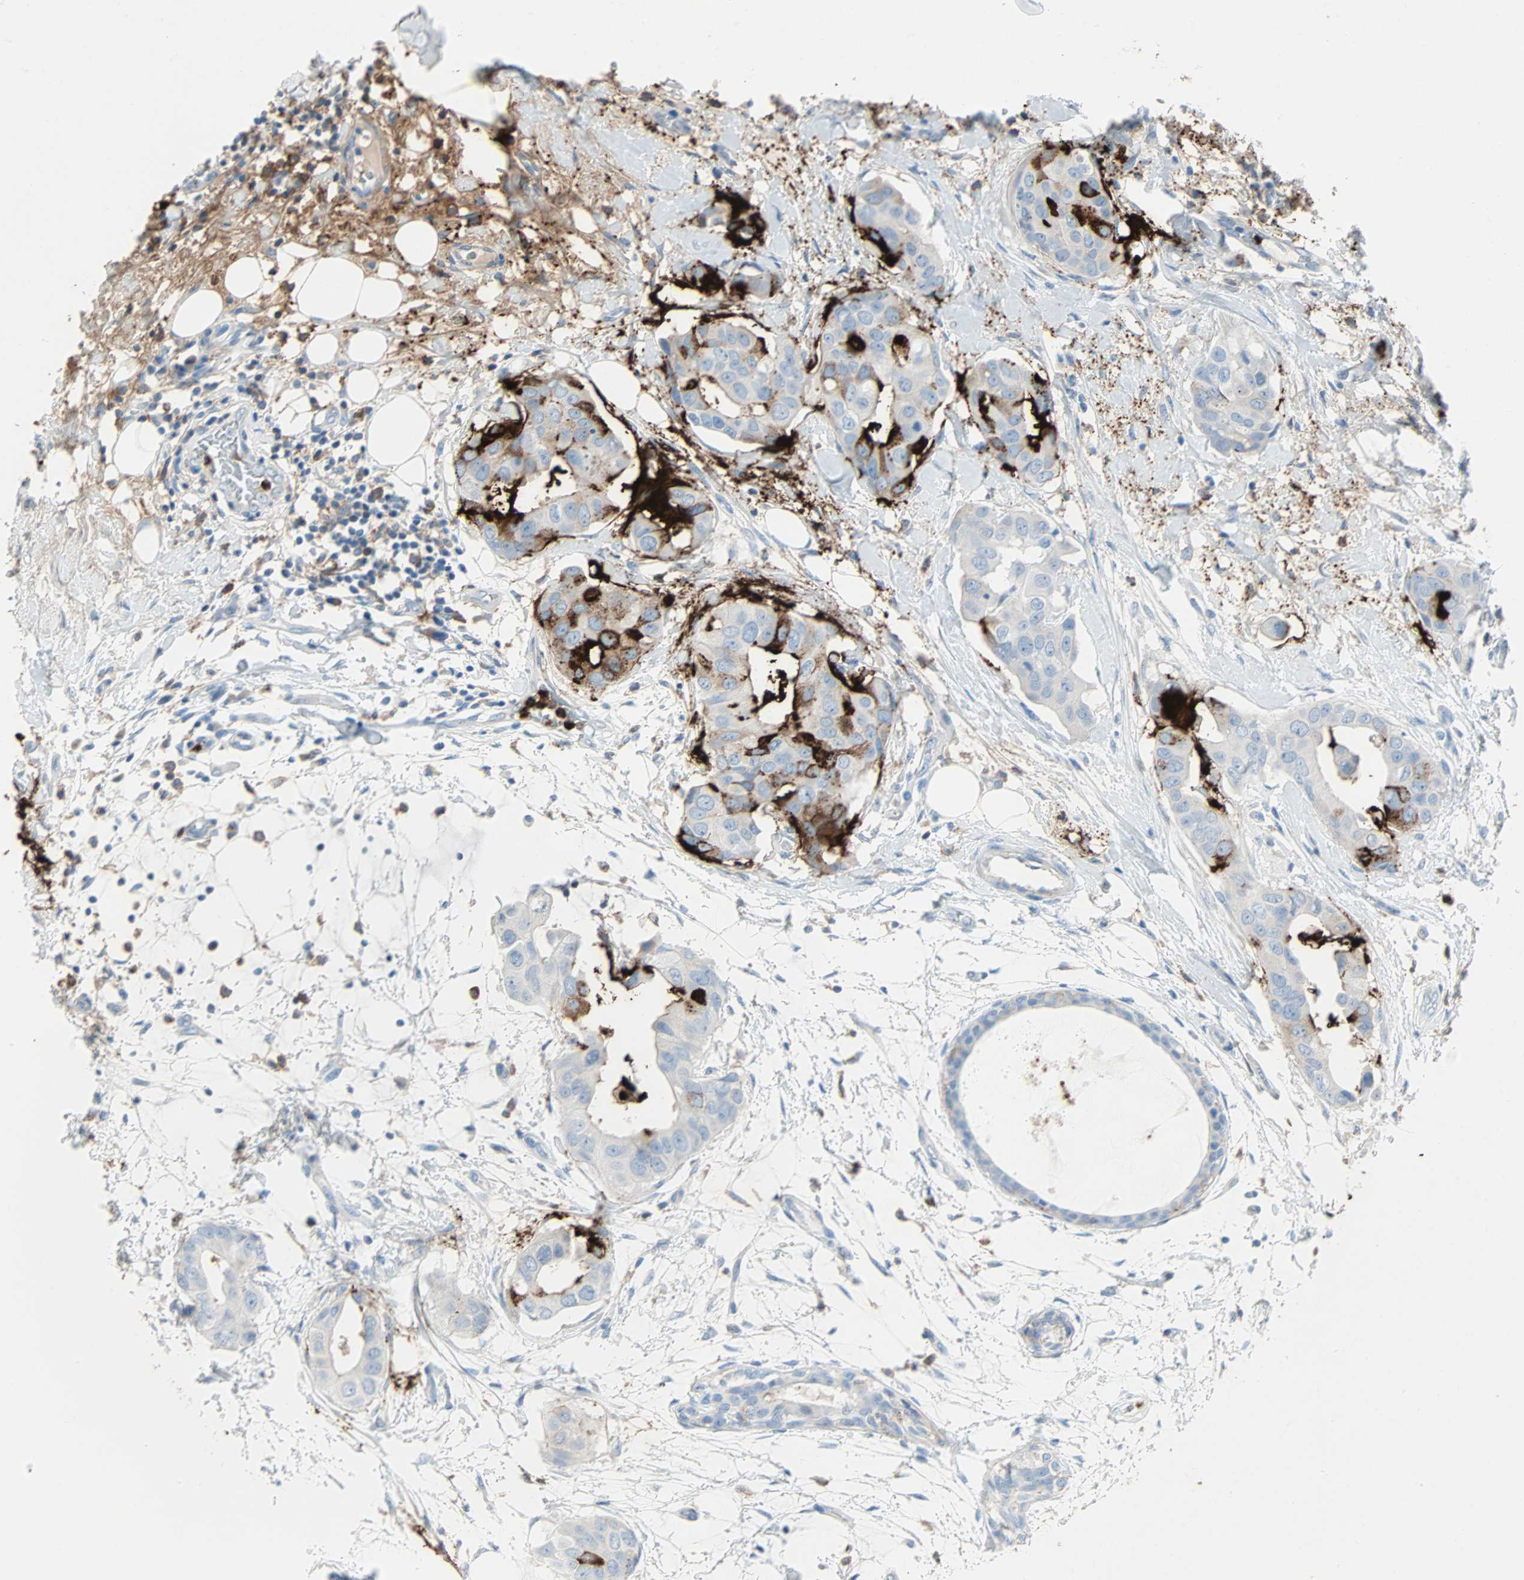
{"staining": {"intensity": "strong", "quantity": "<25%", "location": "cytoplasmic/membranous"}, "tissue": "breast cancer", "cell_type": "Tumor cells", "image_type": "cancer", "snomed": [{"axis": "morphology", "description": "Duct carcinoma"}, {"axis": "topography", "description": "Breast"}], "caption": "Protein expression analysis of breast infiltrating ductal carcinoma exhibits strong cytoplasmic/membranous expression in approximately <25% of tumor cells.", "gene": "CLEC4A", "patient": {"sex": "female", "age": 40}}